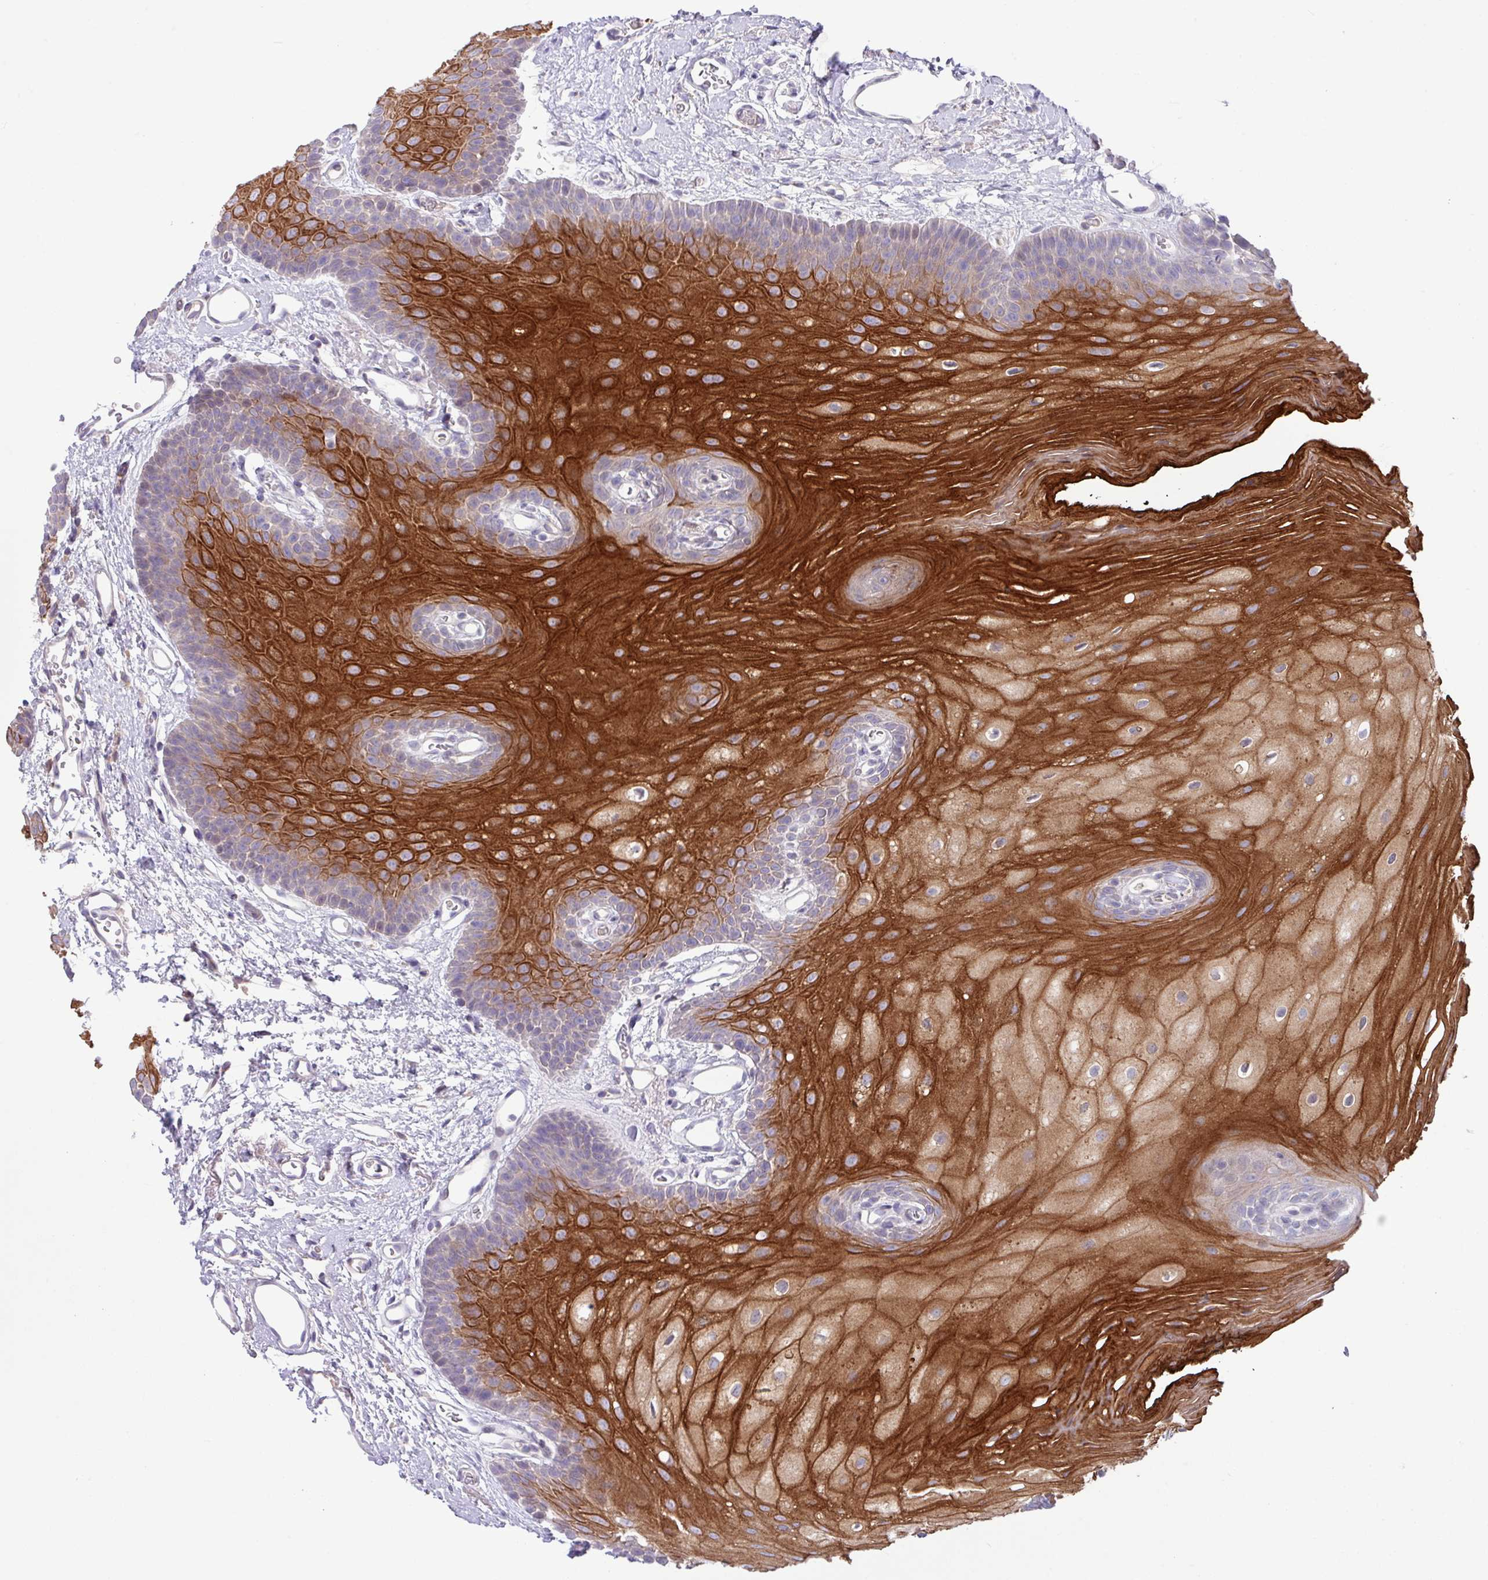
{"staining": {"intensity": "strong", "quantity": "25%-75%", "location": "cytoplasmic/membranous"}, "tissue": "oral mucosa", "cell_type": "Squamous epithelial cells", "image_type": "normal", "snomed": [{"axis": "morphology", "description": "Normal tissue, NOS"}, {"axis": "morphology", "description": "Squamous cell carcinoma, NOS"}, {"axis": "topography", "description": "Oral tissue"}, {"axis": "topography", "description": "Head-Neck"}], "caption": "High-magnification brightfield microscopy of unremarkable oral mucosa stained with DAB (3,3'-diaminobenzidine) (brown) and counterstained with hematoxylin (blue). squamous epithelial cells exhibit strong cytoplasmic/membranous expression is identified in approximately25%-75% of cells.", "gene": "IQCJ", "patient": {"sex": "female", "age": 81}}